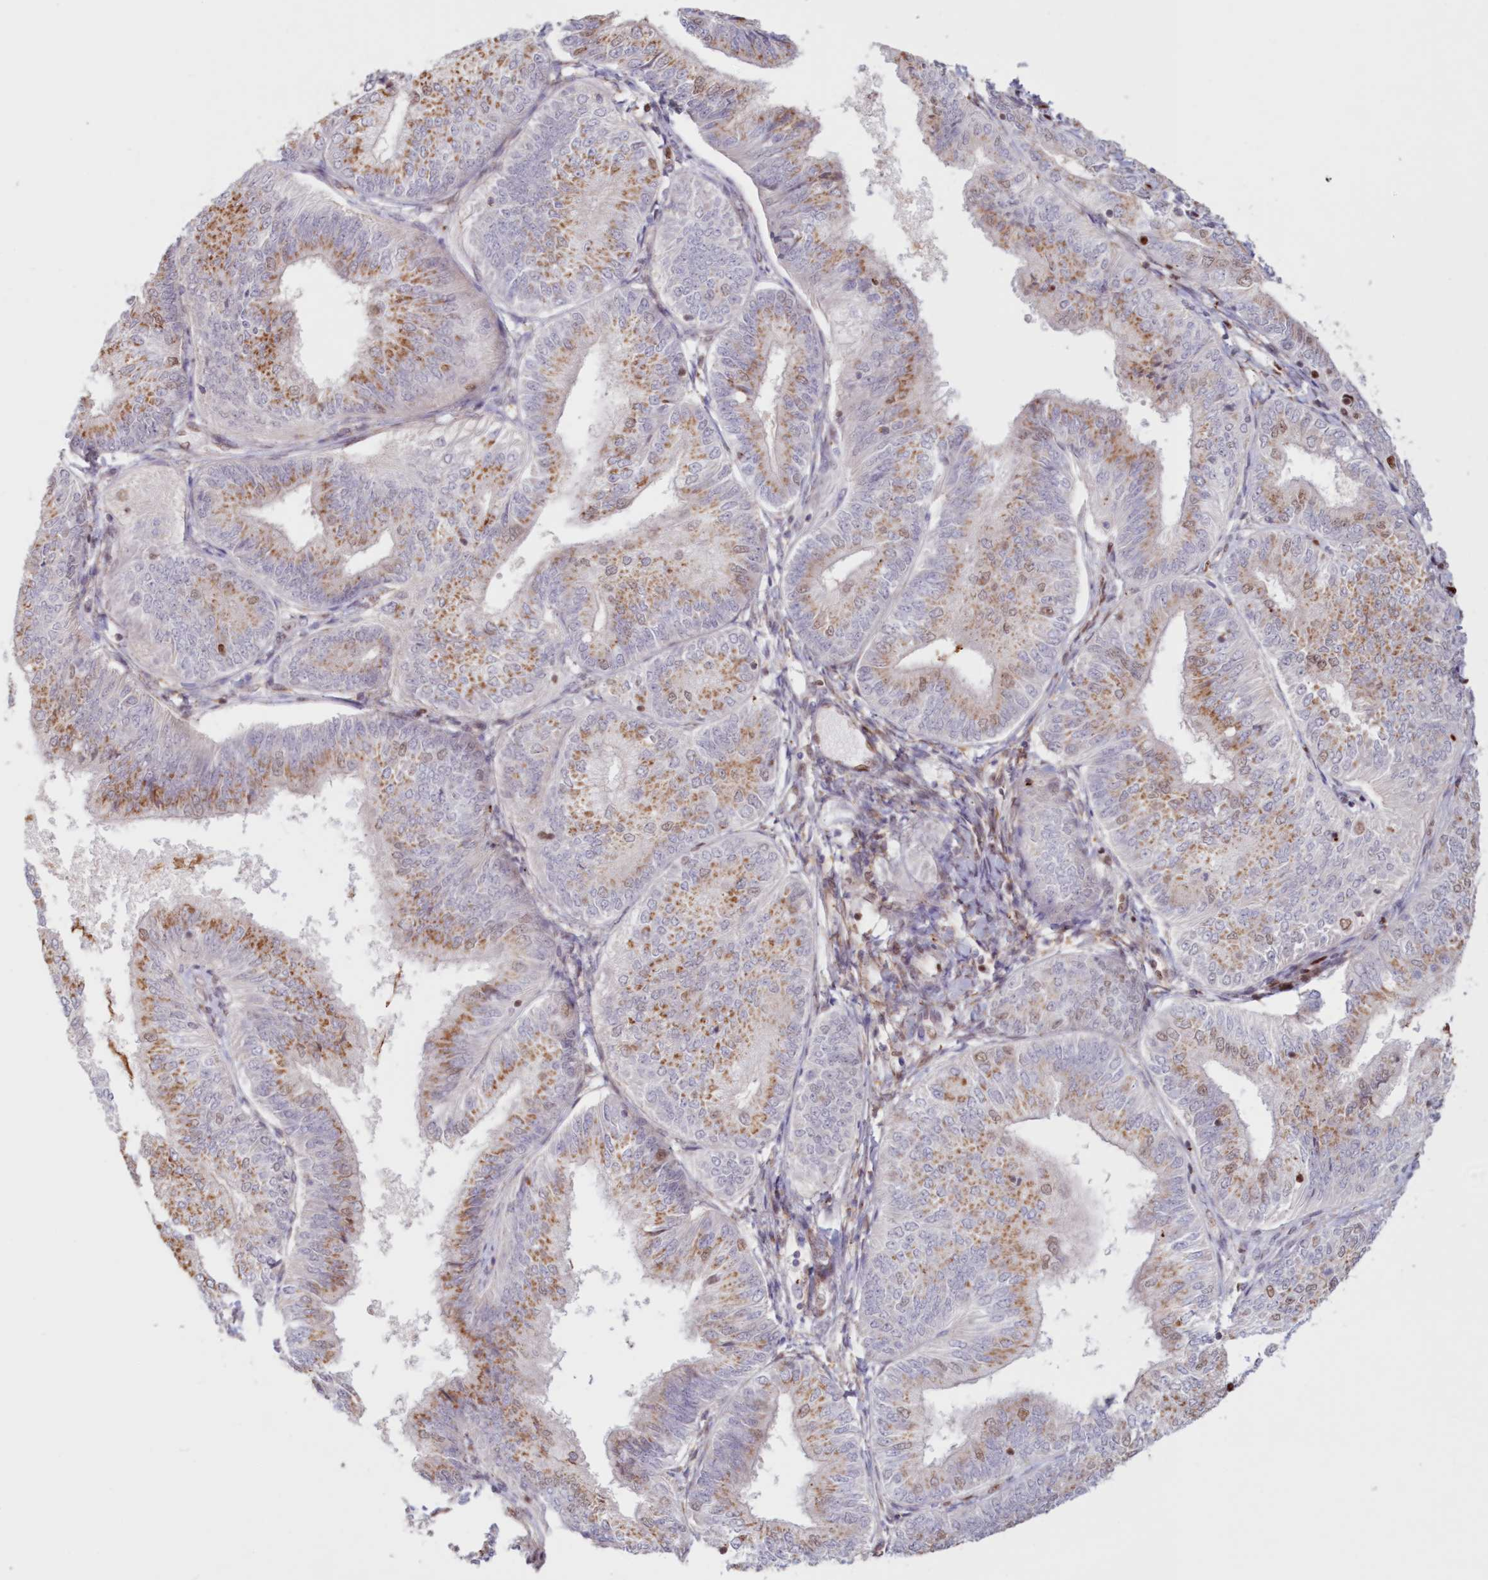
{"staining": {"intensity": "moderate", "quantity": ">75%", "location": "cytoplasmic/membranous"}, "tissue": "endometrial cancer", "cell_type": "Tumor cells", "image_type": "cancer", "snomed": [{"axis": "morphology", "description": "Adenocarcinoma, NOS"}, {"axis": "topography", "description": "Endometrium"}], "caption": "A high-resolution histopathology image shows immunohistochemistry staining of endometrial cancer (adenocarcinoma), which shows moderate cytoplasmic/membranous expression in approximately >75% of tumor cells.", "gene": "POLR2B", "patient": {"sex": "female", "age": 58}}